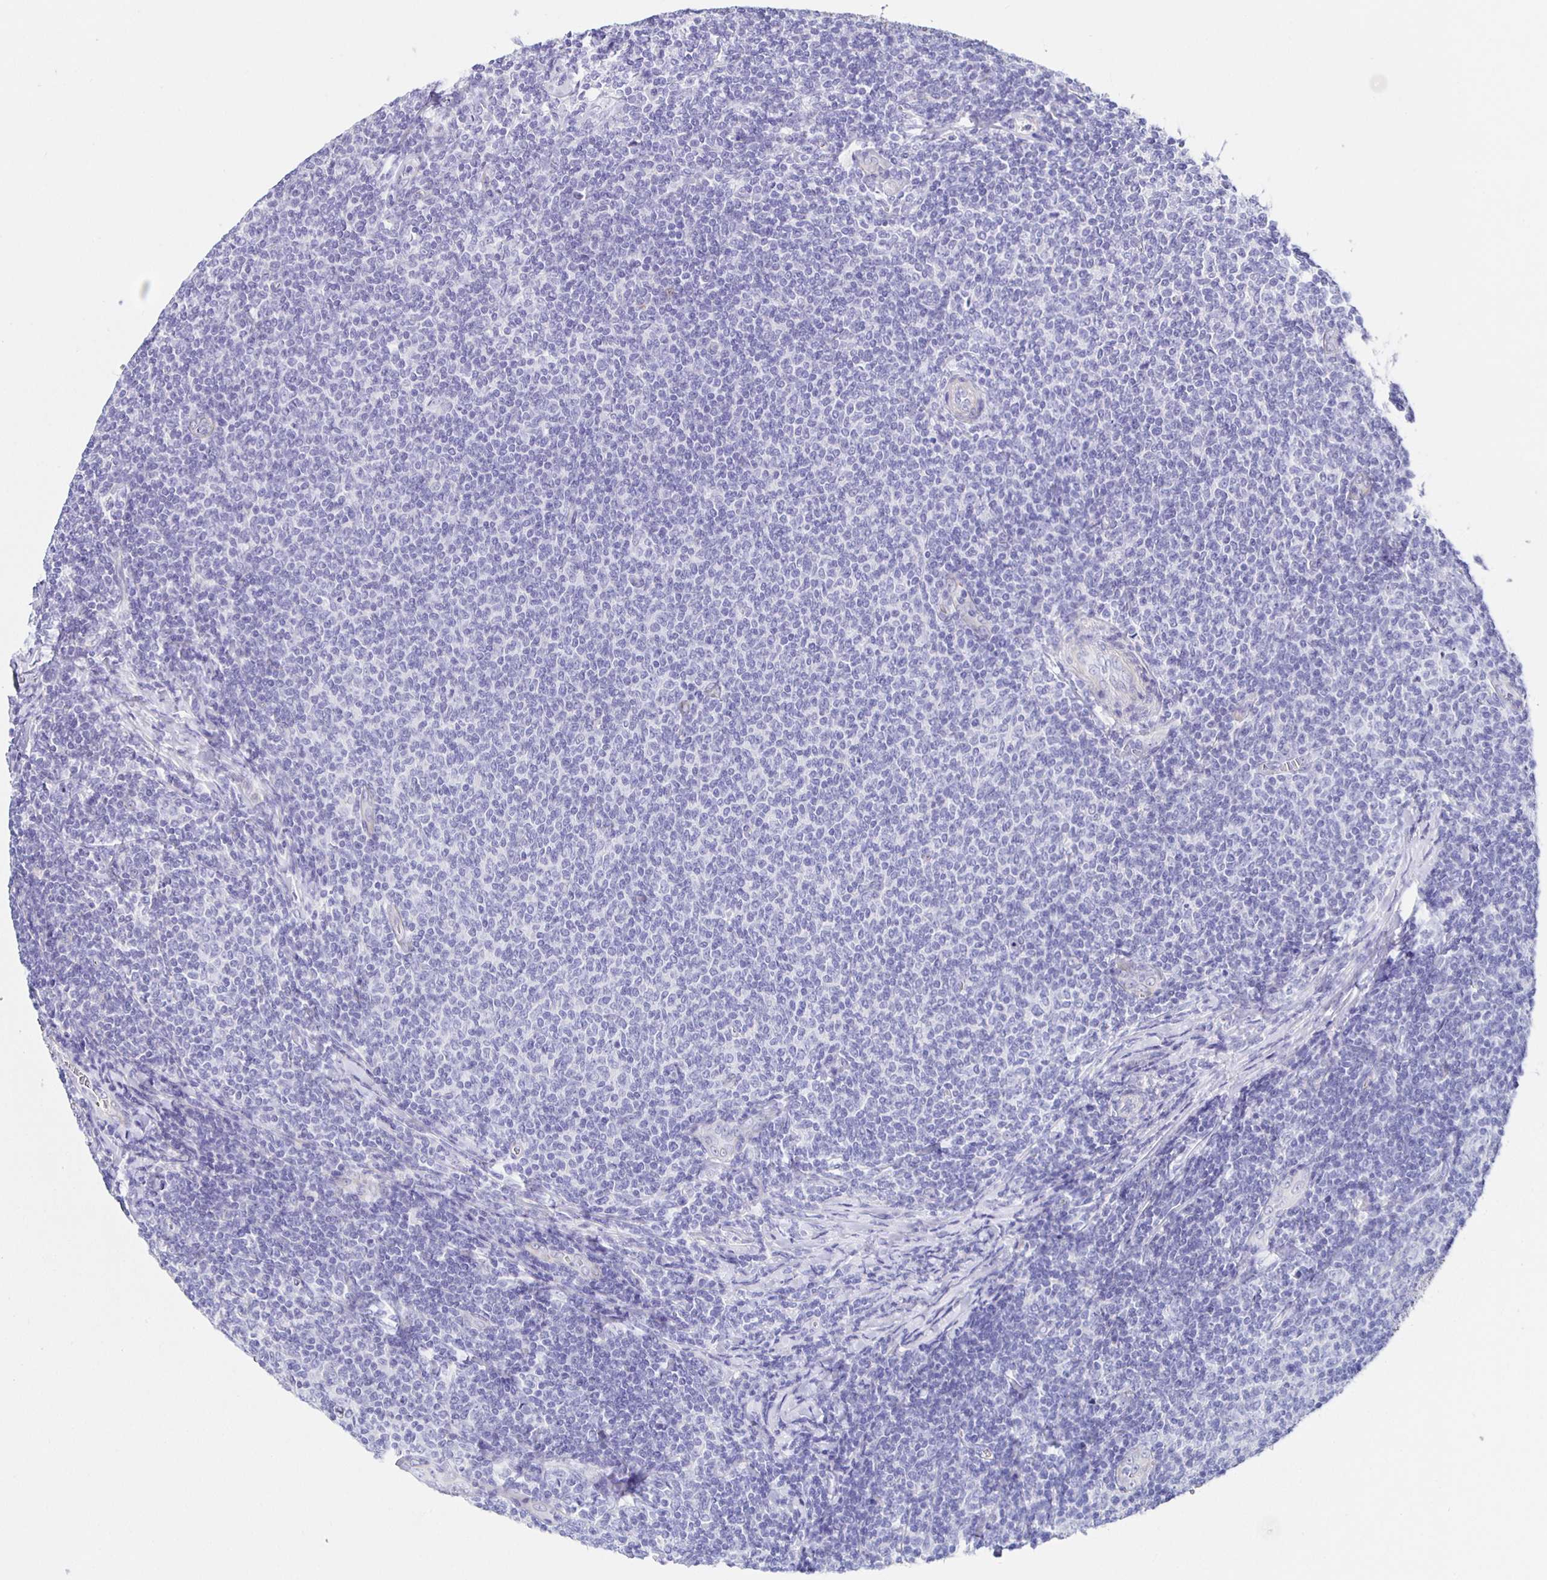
{"staining": {"intensity": "negative", "quantity": "none", "location": "none"}, "tissue": "lymphoma", "cell_type": "Tumor cells", "image_type": "cancer", "snomed": [{"axis": "morphology", "description": "Malignant lymphoma, non-Hodgkin's type, Low grade"}, {"axis": "topography", "description": "Lymph node"}], "caption": "Immunohistochemistry histopathology image of neoplastic tissue: low-grade malignant lymphoma, non-Hodgkin's type stained with DAB (3,3'-diaminobenzidine) displays no significant protein expression in tumor cells.", "gene": "HSPA4L", "patient": {"sex": "male", "age": 52}}